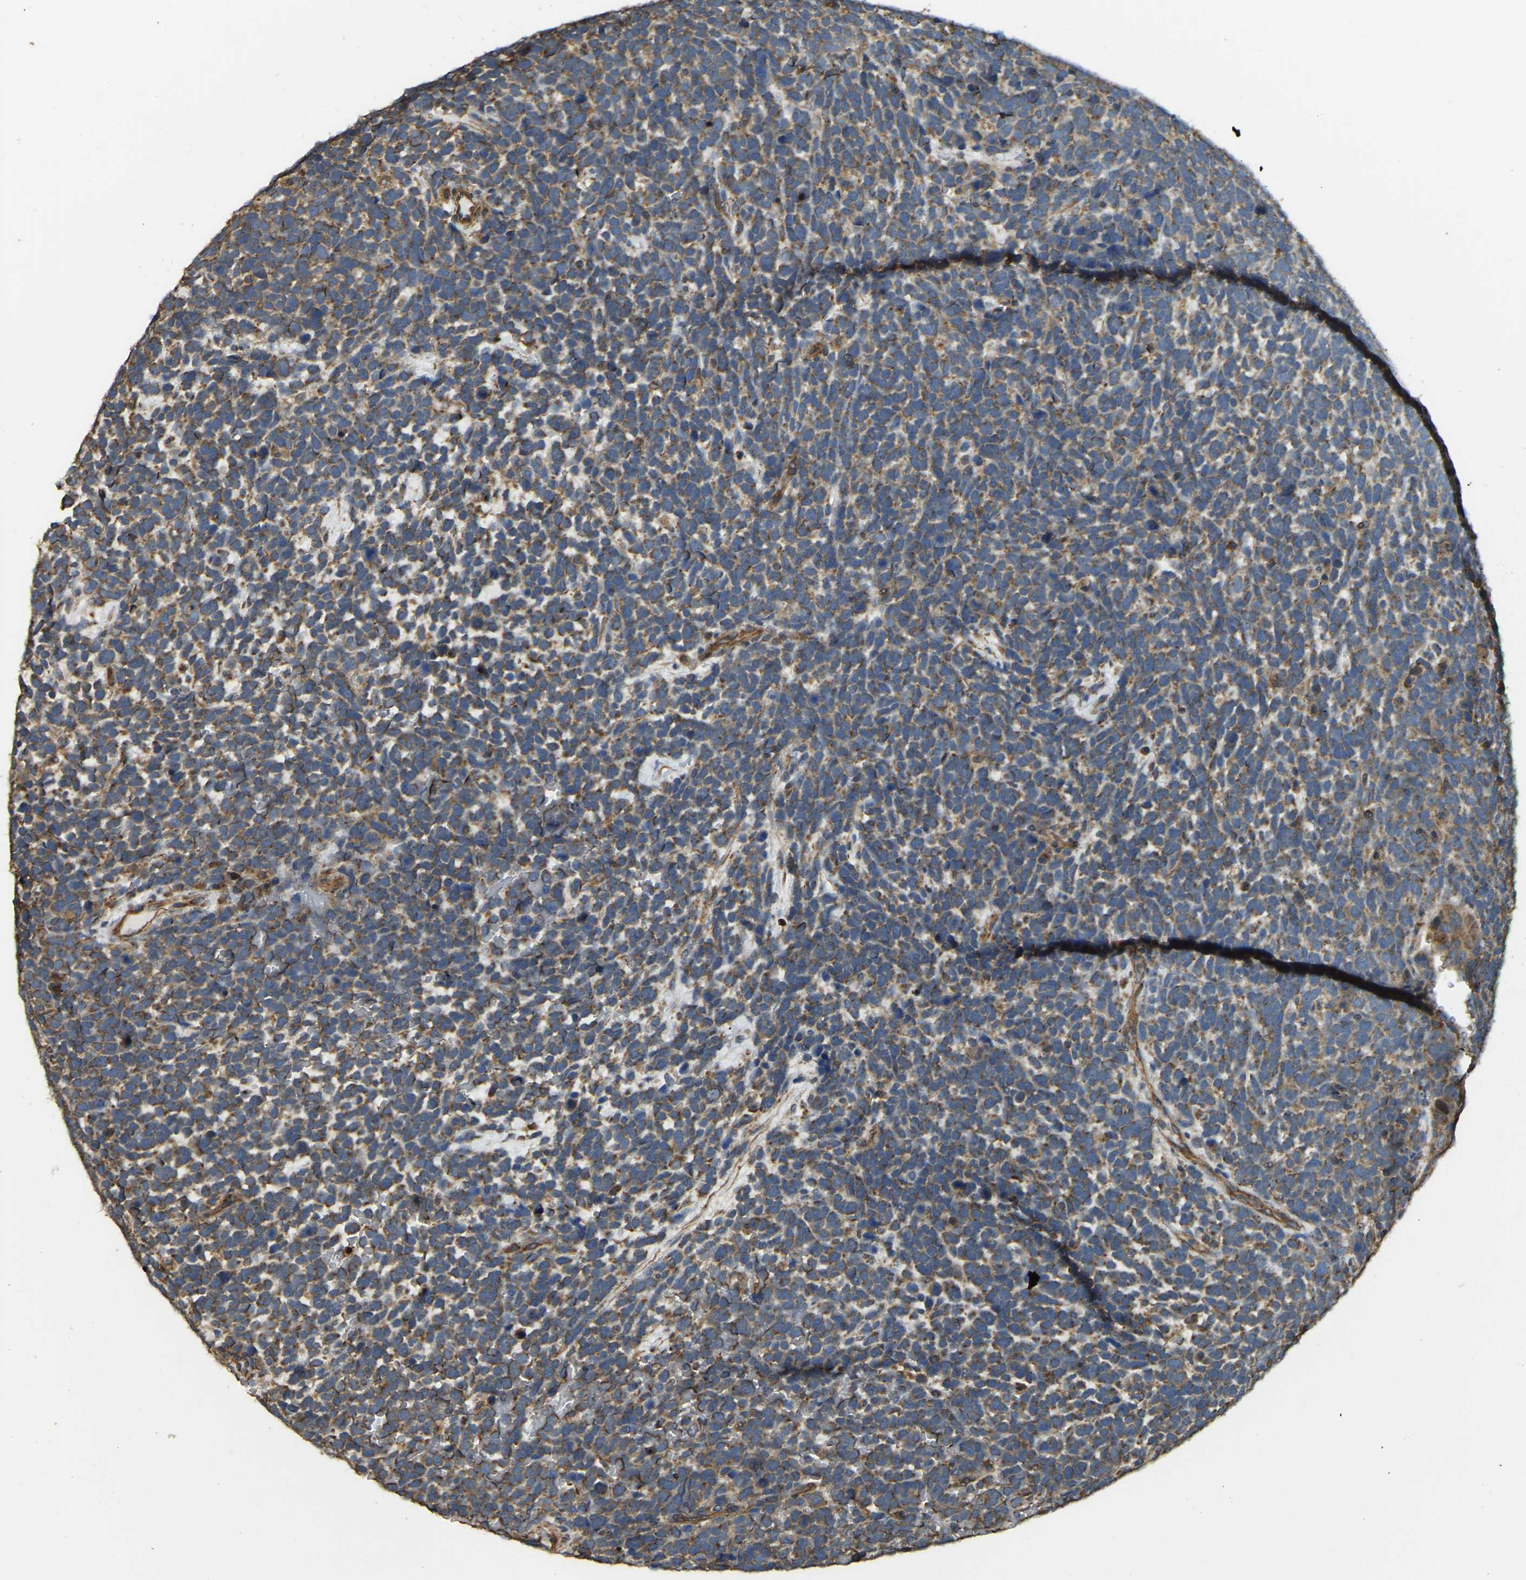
{"staining": {"intensity": "moderate", "quantity": ">75%", "location": "cytoplasmic/membranous"}, "tissue": "urothelial cancer", "cell_type": "Tumor cells", "image_type": "cancer", "snomed": [{"axis": "morphology", "description": "Urothelial carcinoma, High grade"}, {"axis": "topography", "description": "Urinary bladder"}], "caption": "A medium amount of moderate cytoplasmic/membranous expression is seen in approximately >75% of tumor cells in high-grade urothelial carcinoma tissue.", "gene": "GNG2", "patient": {"sex": "female", "age": 82}}